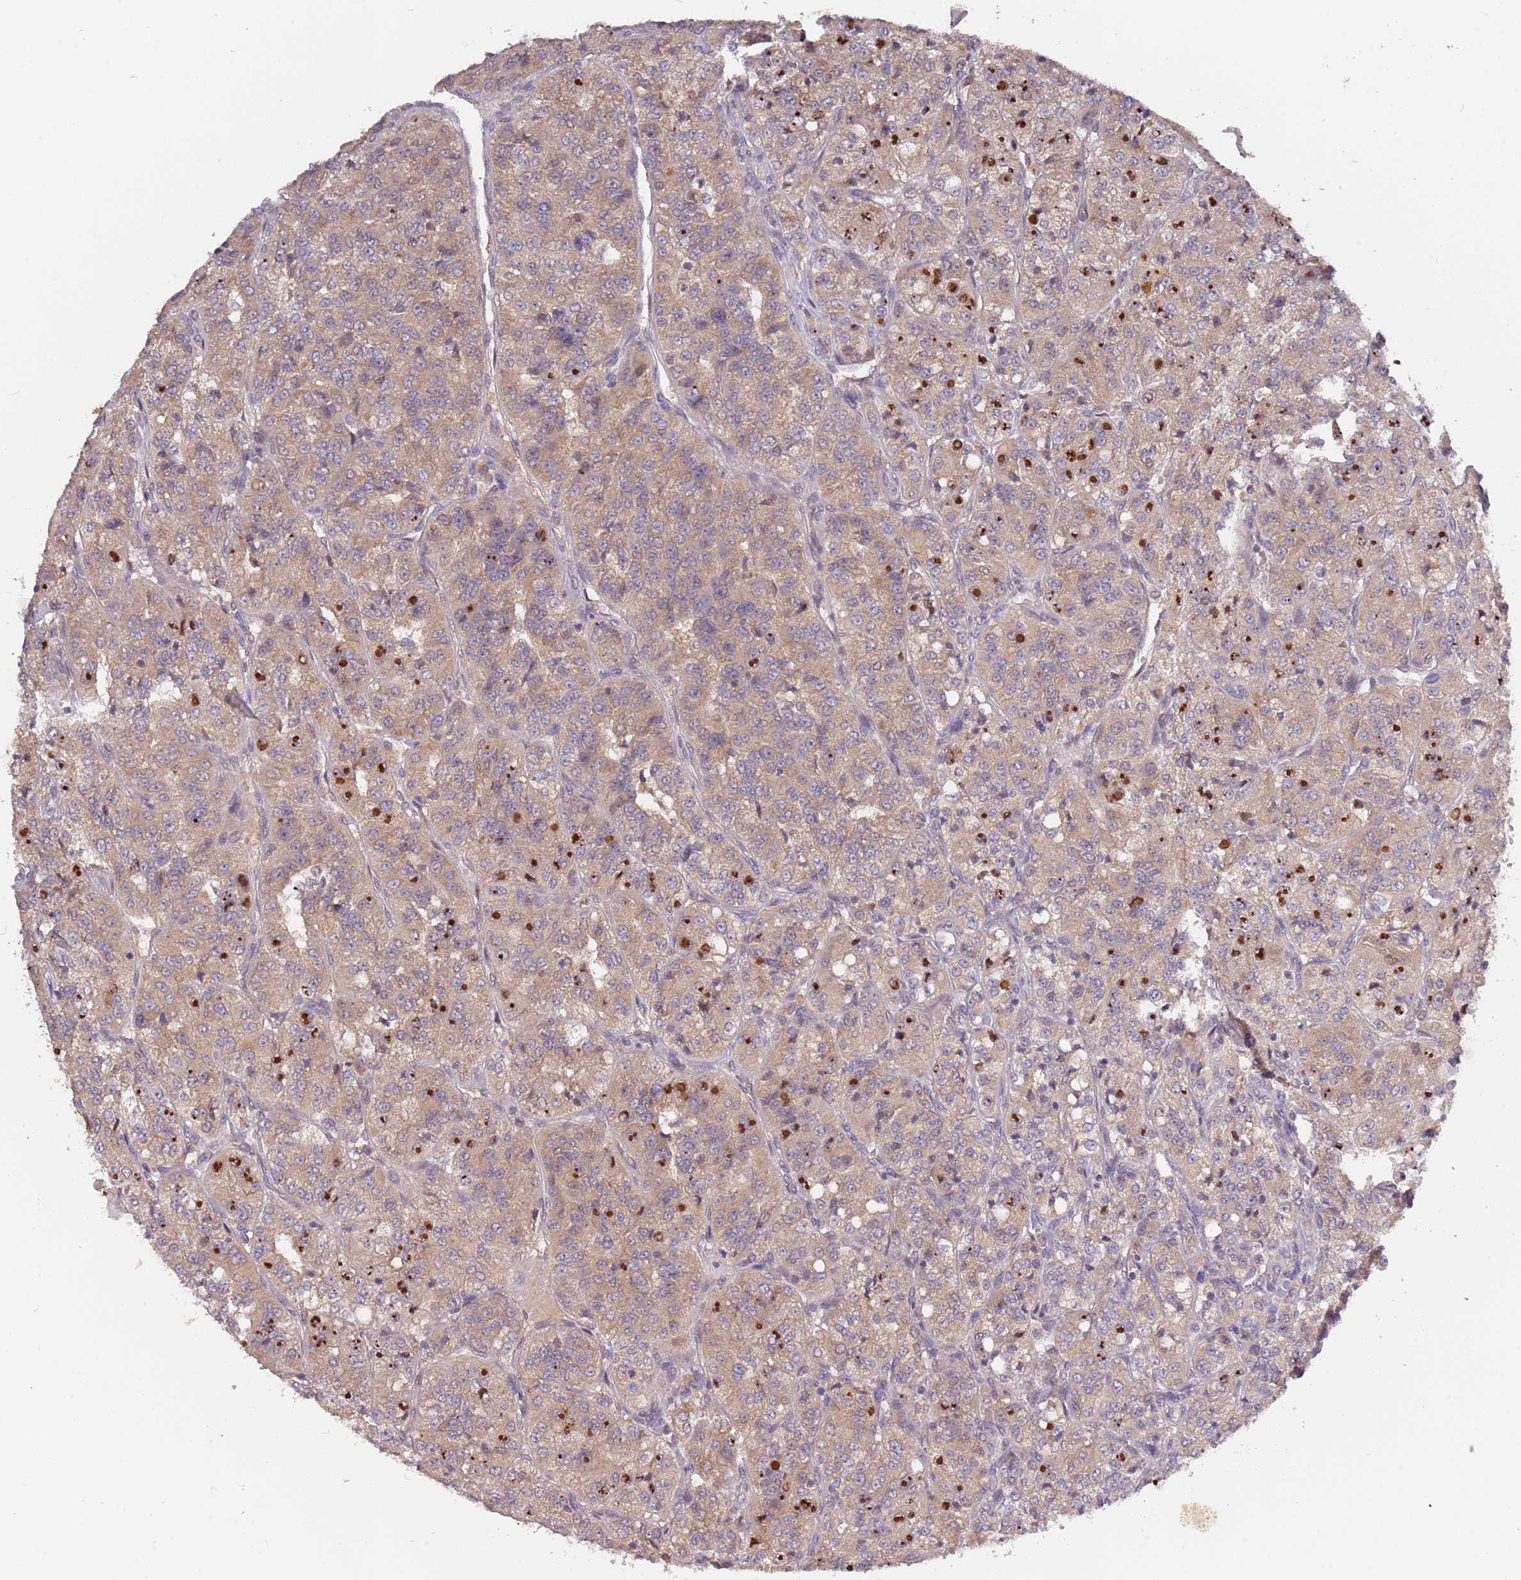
{"staining": {"intensity": "moderate", "quantity": ">75%", "location": "cytoplasmic/membranous"}, "tissue": "renal cancer", "cell_type": "Tumor cells", "image_type": "cancer", "snomed": [{"axis": "morphology", "description": "Adenocarcinoma, NOS"}, {"axis": "topography", "description": "Kidney"}], "caption": "Renal cancer (adenocarcinoma) was stained to show a protein in brown. There is medium levels of moderate cytoplasmic/membranous positivity in about >75% of tumor cells. (Brightfield microscopy of DAB IHC at high magnification).", "gene": "USP32", "patient": {"sex": "female", "age": 63}}